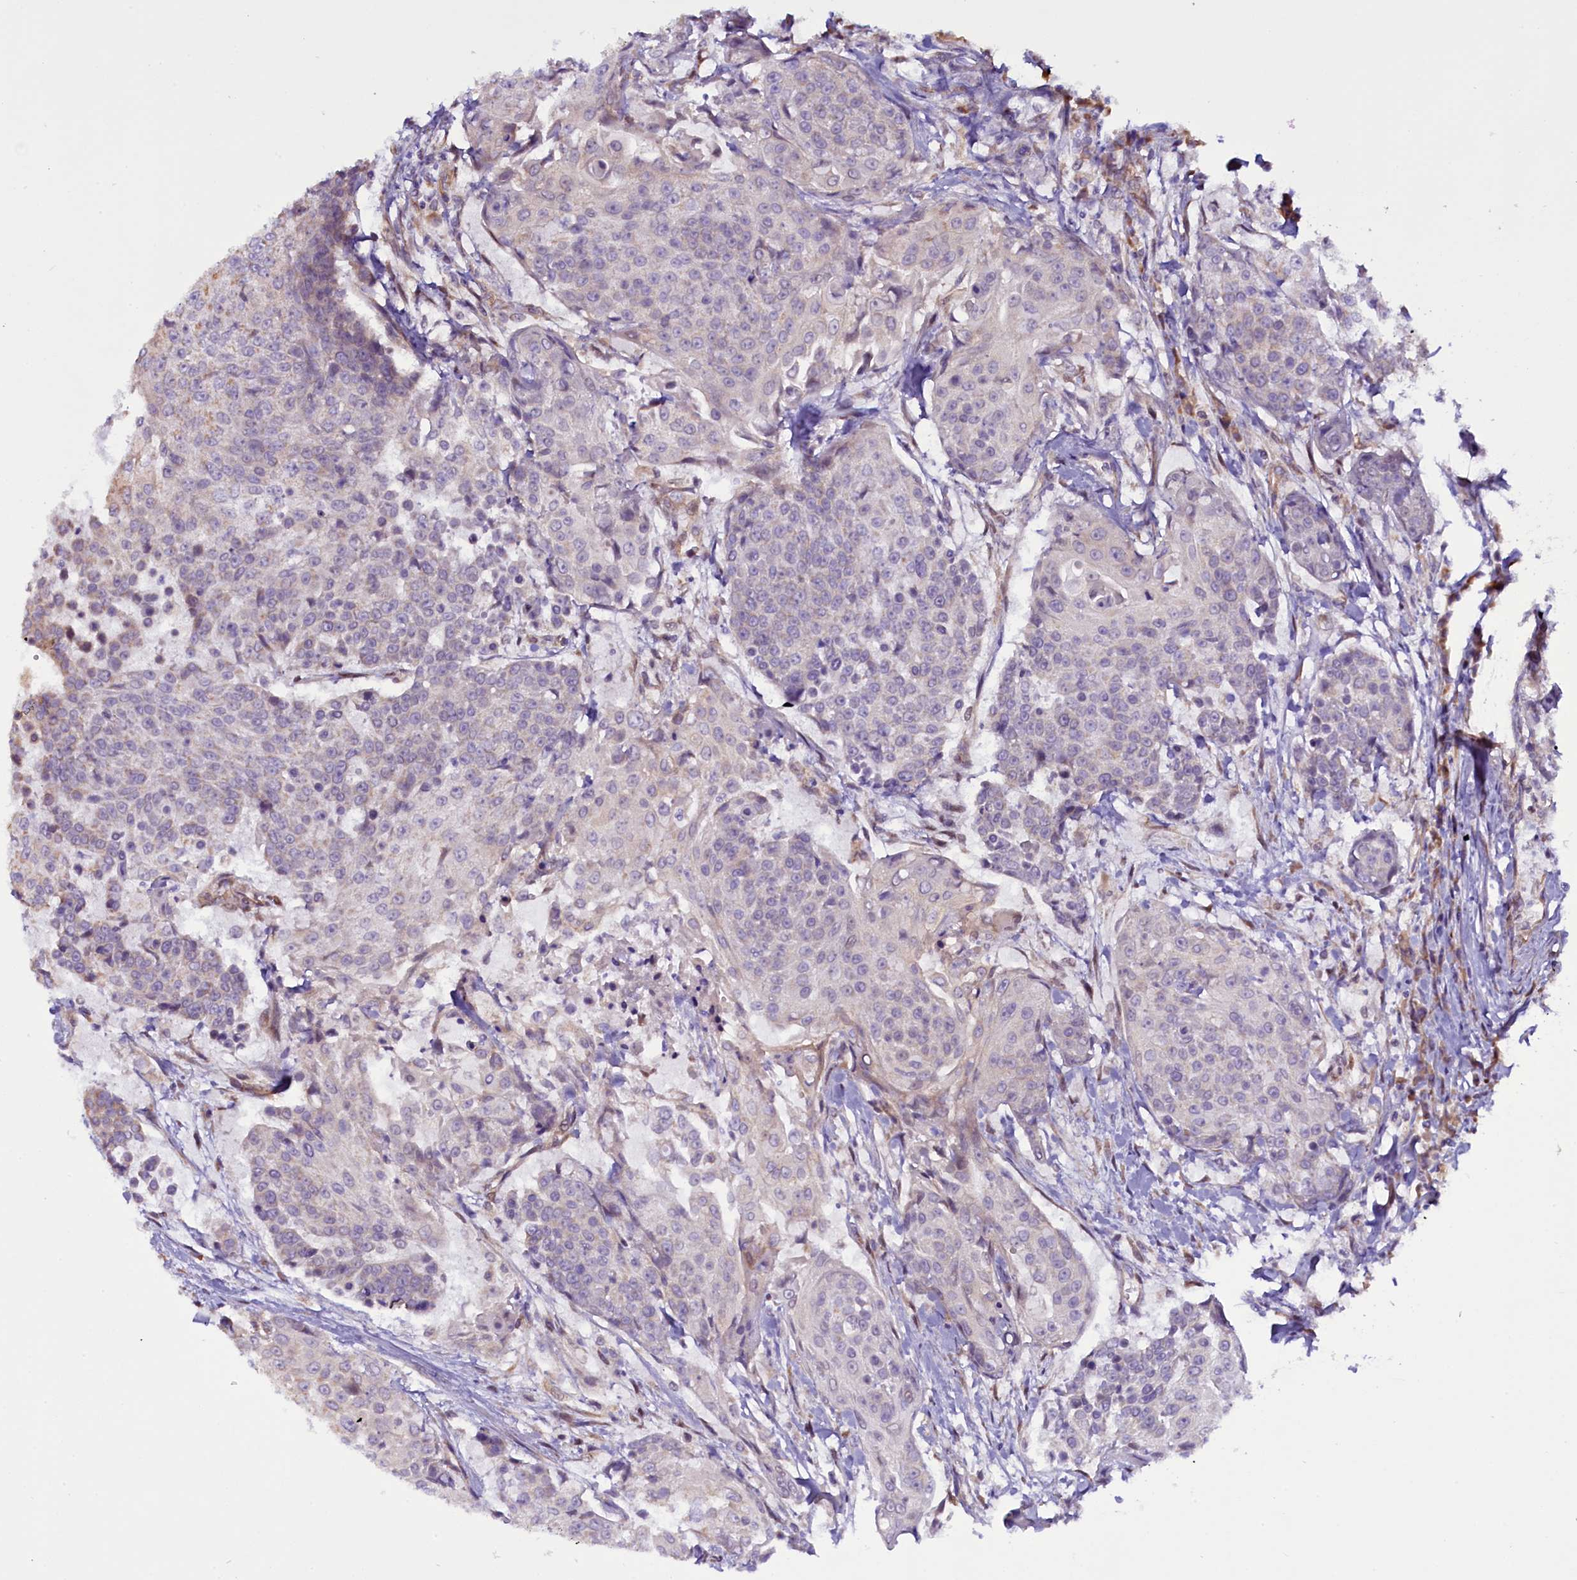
{"staining": {"intensity": "negative", "quantity": "none", "location": "none"}, "tissue": "urothelial cancer", "cell_type": "Tumor cells", "image_type": "cancer", "snomed": [{"axis": "morphology", "description": "Urothelial carcinoma, High grade"}, {"axis": "topography", "description": "Urinary bladder"}], "caption": "High power microscopy photomicrograph of an immunohistochemistry (IHC) micrograph of urothelial cancer, revealing no significant expression in tumor cells.", "gene": "UACA", "patient": {"sex": "female", "age": 63}}